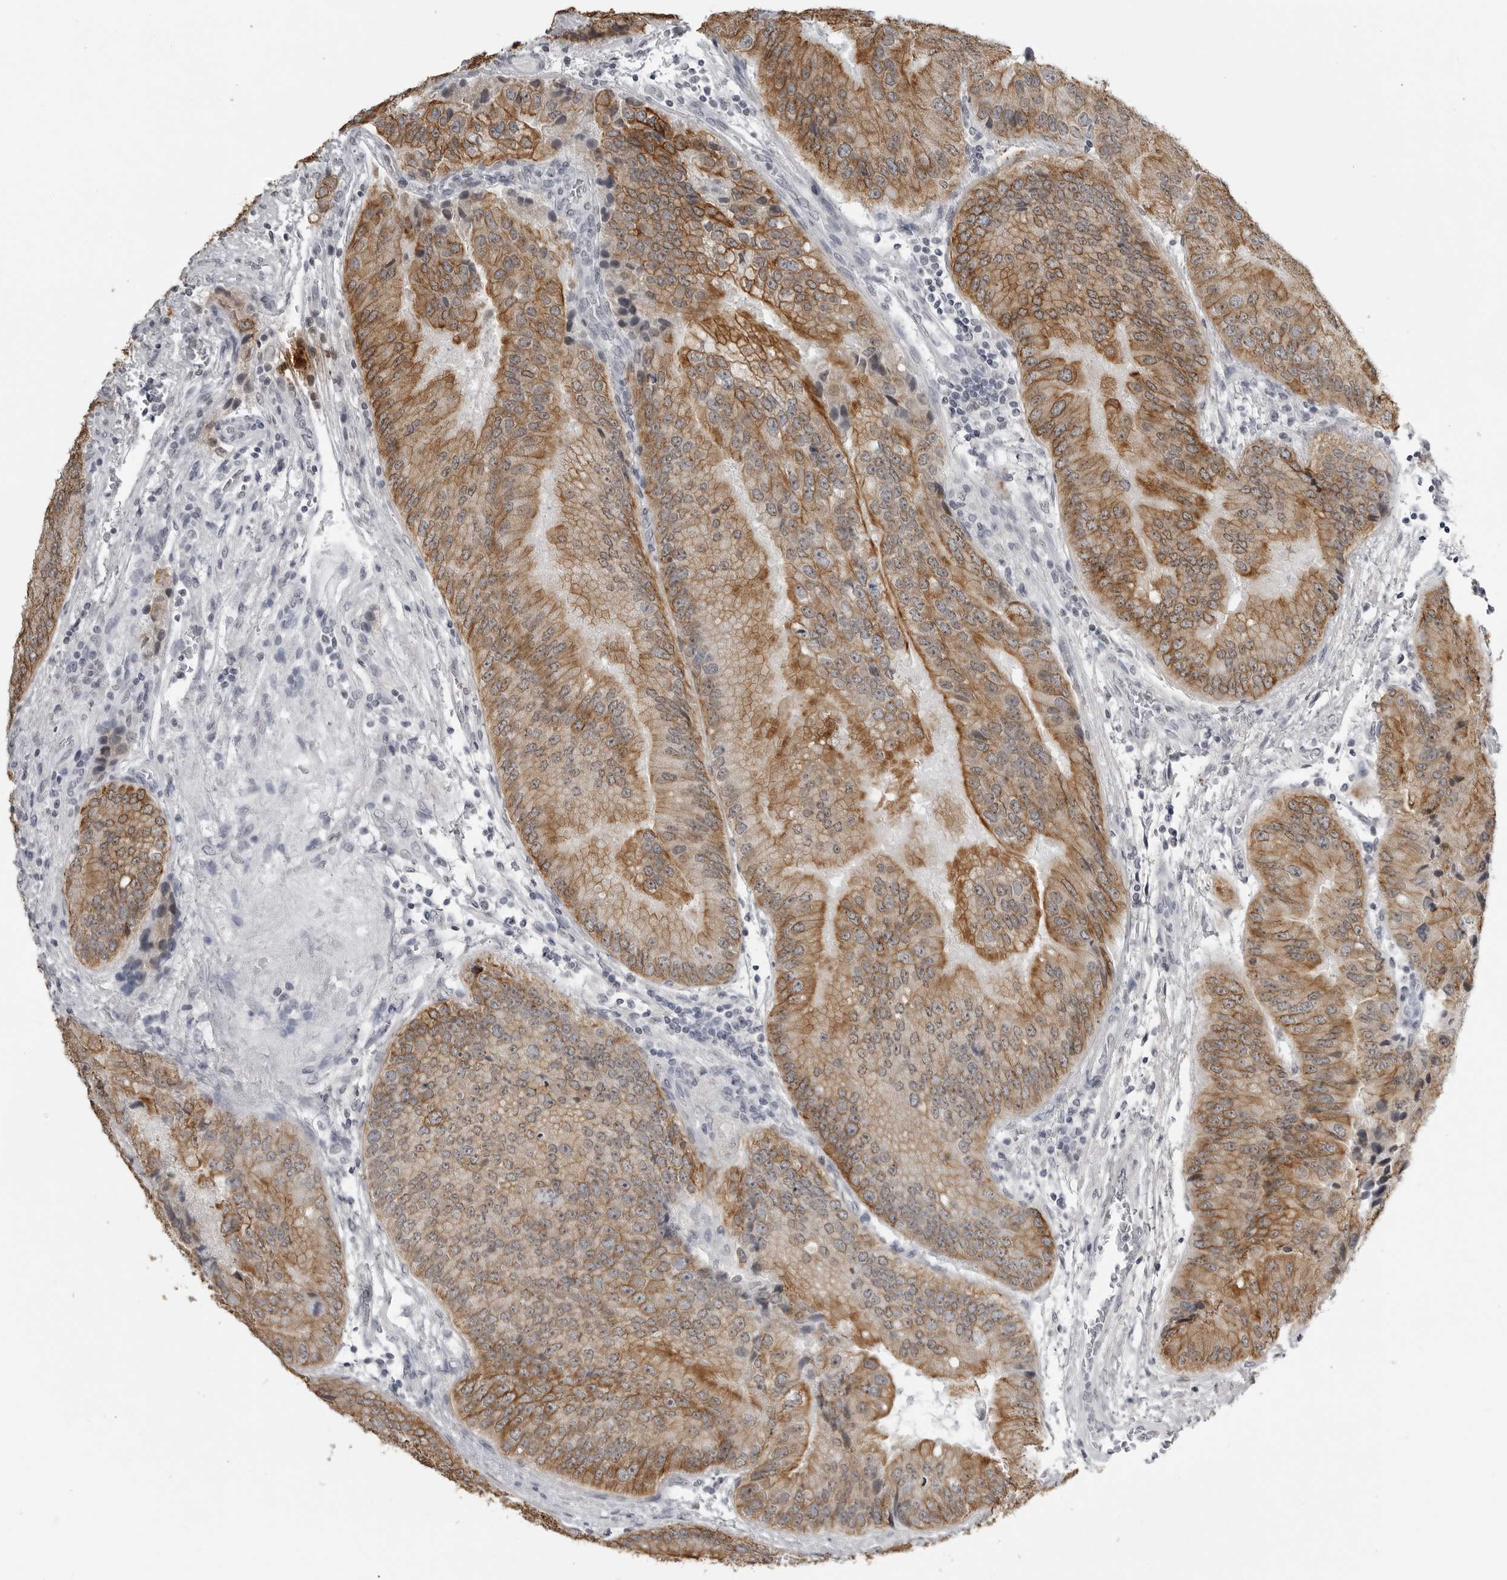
{"staining": {"intensity": "moderate", "quantity": ">75%", "location": "cytoplasmic/membranous"}, "tissue": "prostate cancer", "cell_type": "Tumor cells", "image_type": "cancer", "snomed": [{"axis": "morphology", "description": "Adenocarcinoma, High grade"}, {"axis": "topography", "description": "Prostate"}], "caption": "Protein staining of prostate cancer tissue reveals moderate cytoplasmic/membranous staining in approximately >75% of tumor cells.", "gene": "SERPINF2", "patient": {"sex": "male", "age": 70}}